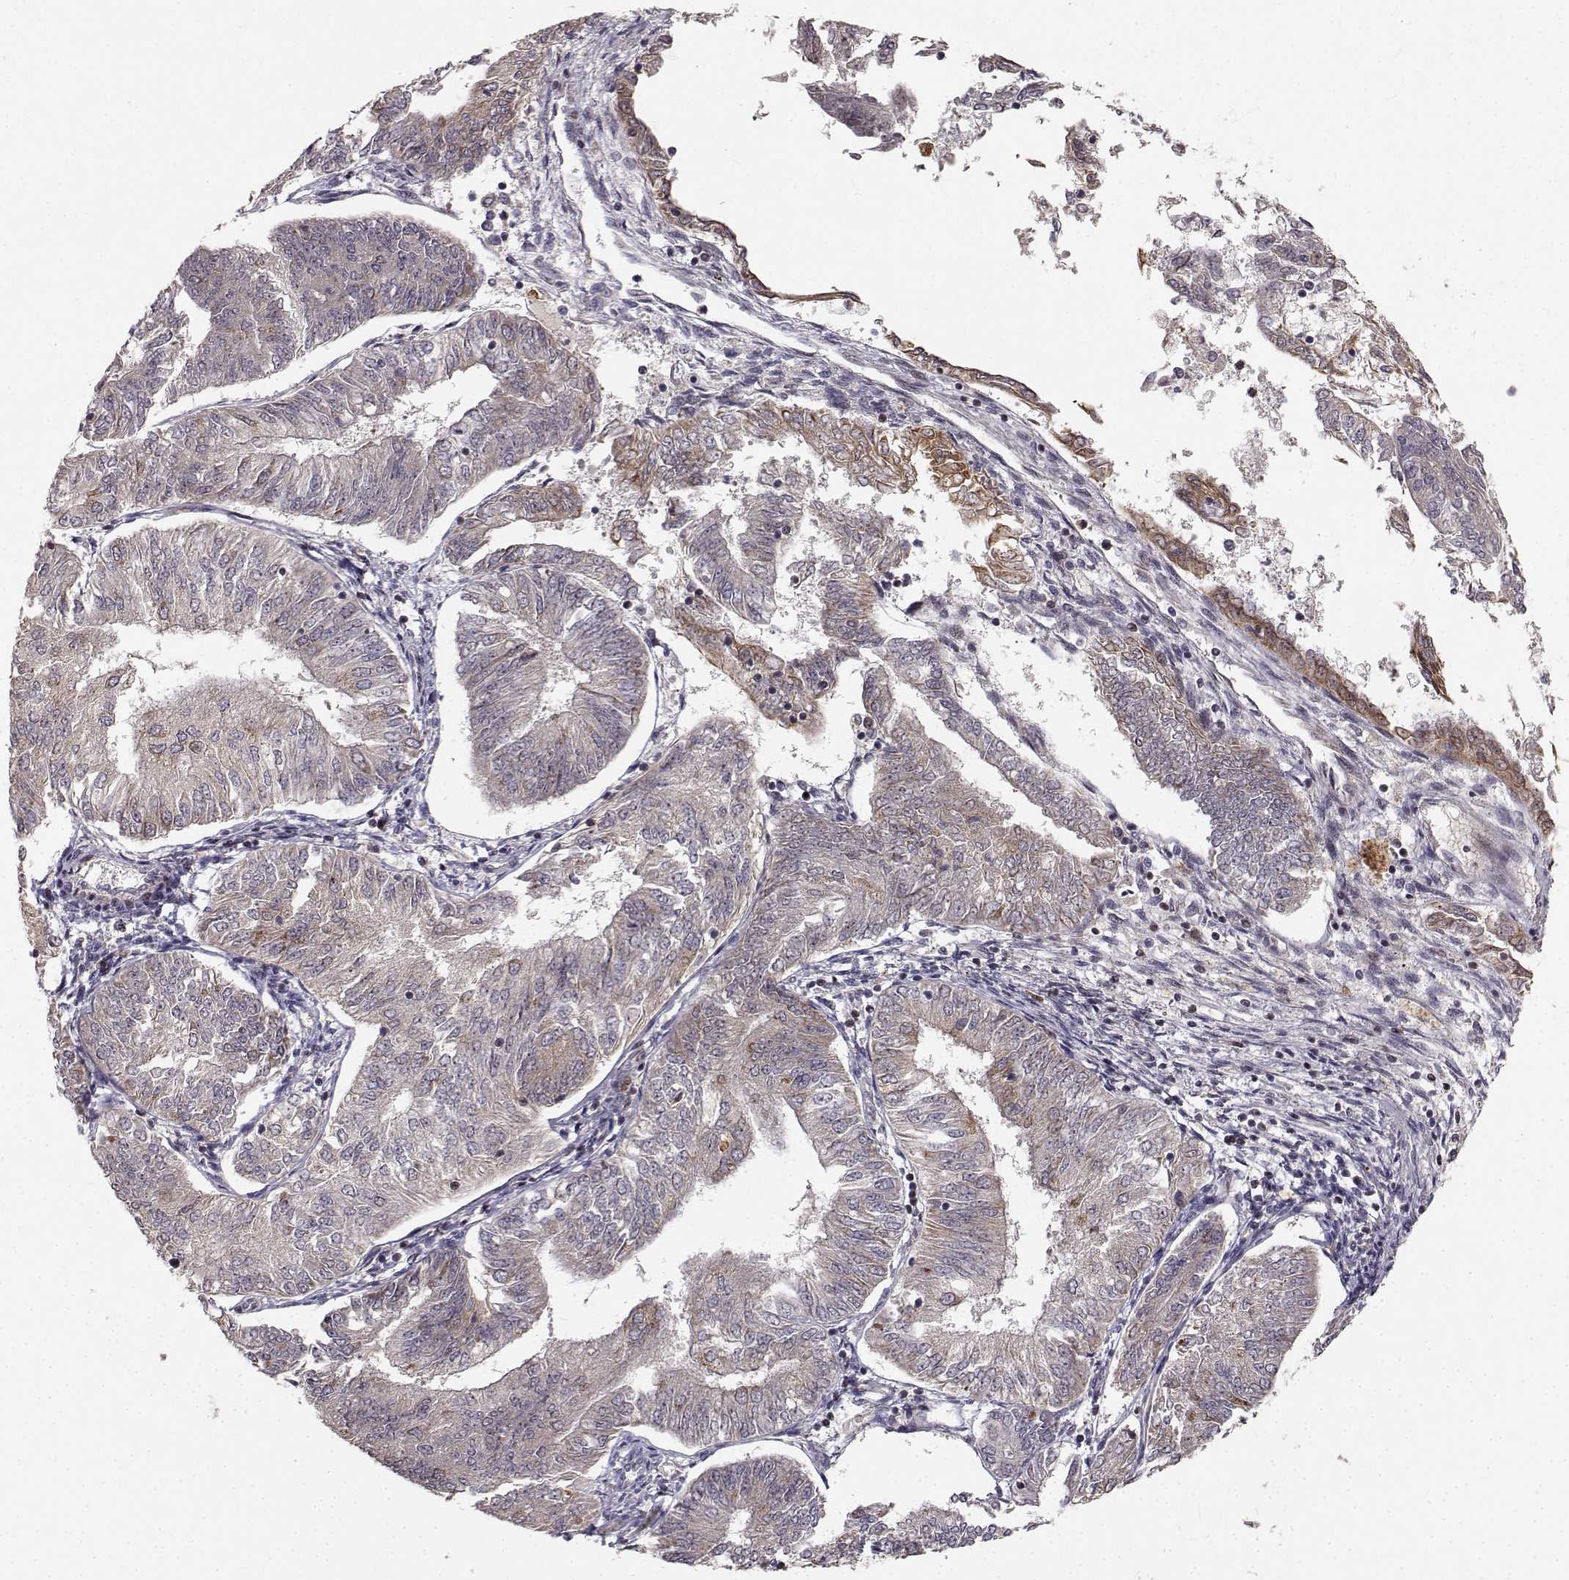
{"staining": {"intensity": "moderate", "quantity": "<25%", "location": "cytoplasmic/membranous"}, "tissue": "endometrial cancer", "cell_type": "Tumor cells", "image_type": "cancer", "snomed": [{"axis": "morphology", "description": "Adenocarcinoma, NOS"}, {"axis": "topography", "description": "Endometrium"}], "caption": "Brown immunohistochemical staining in endometrial cancer displays moderate cytoplasmic/membranous expression in approximately <25% of tumor cells.", "gene": "APC", "patient": {"sex": "female", "age": 58}}